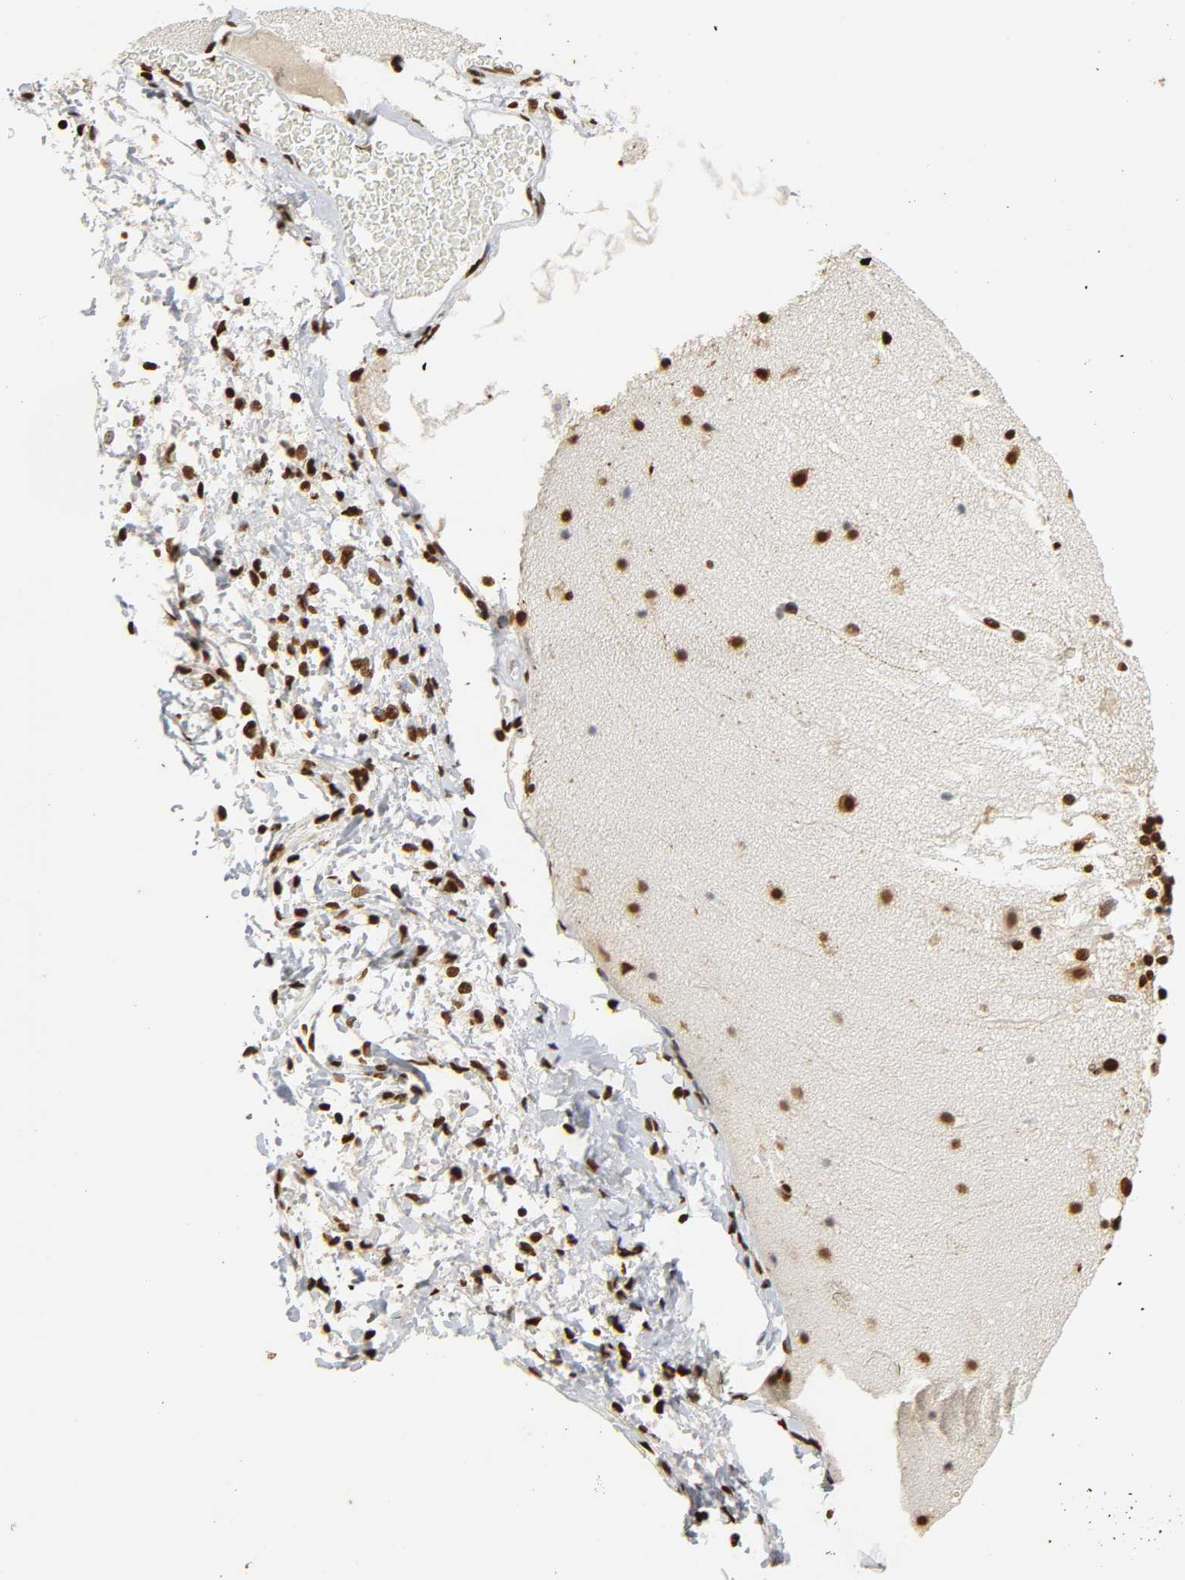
{"staining": {"intensity": "strong", "quantity": ">75%", "location": "nuclear"}, "tissue": "cerebellum", "cell_type": "Cells in granular layer", "image_type": "normal", "snomed": [{"axis": "morphology", "description": "Normal tissue, NOS"}, {"axis": "topography", "description": "Cerebellum"}], "caption": "Immunohistochemistry (IHC) of normal human cerebellum displays high levels of strong nuclear staining in about >75% of cells in granular layer.", "gene": "HNRNPC", "patient": {"sex": "female", "age": 19}}